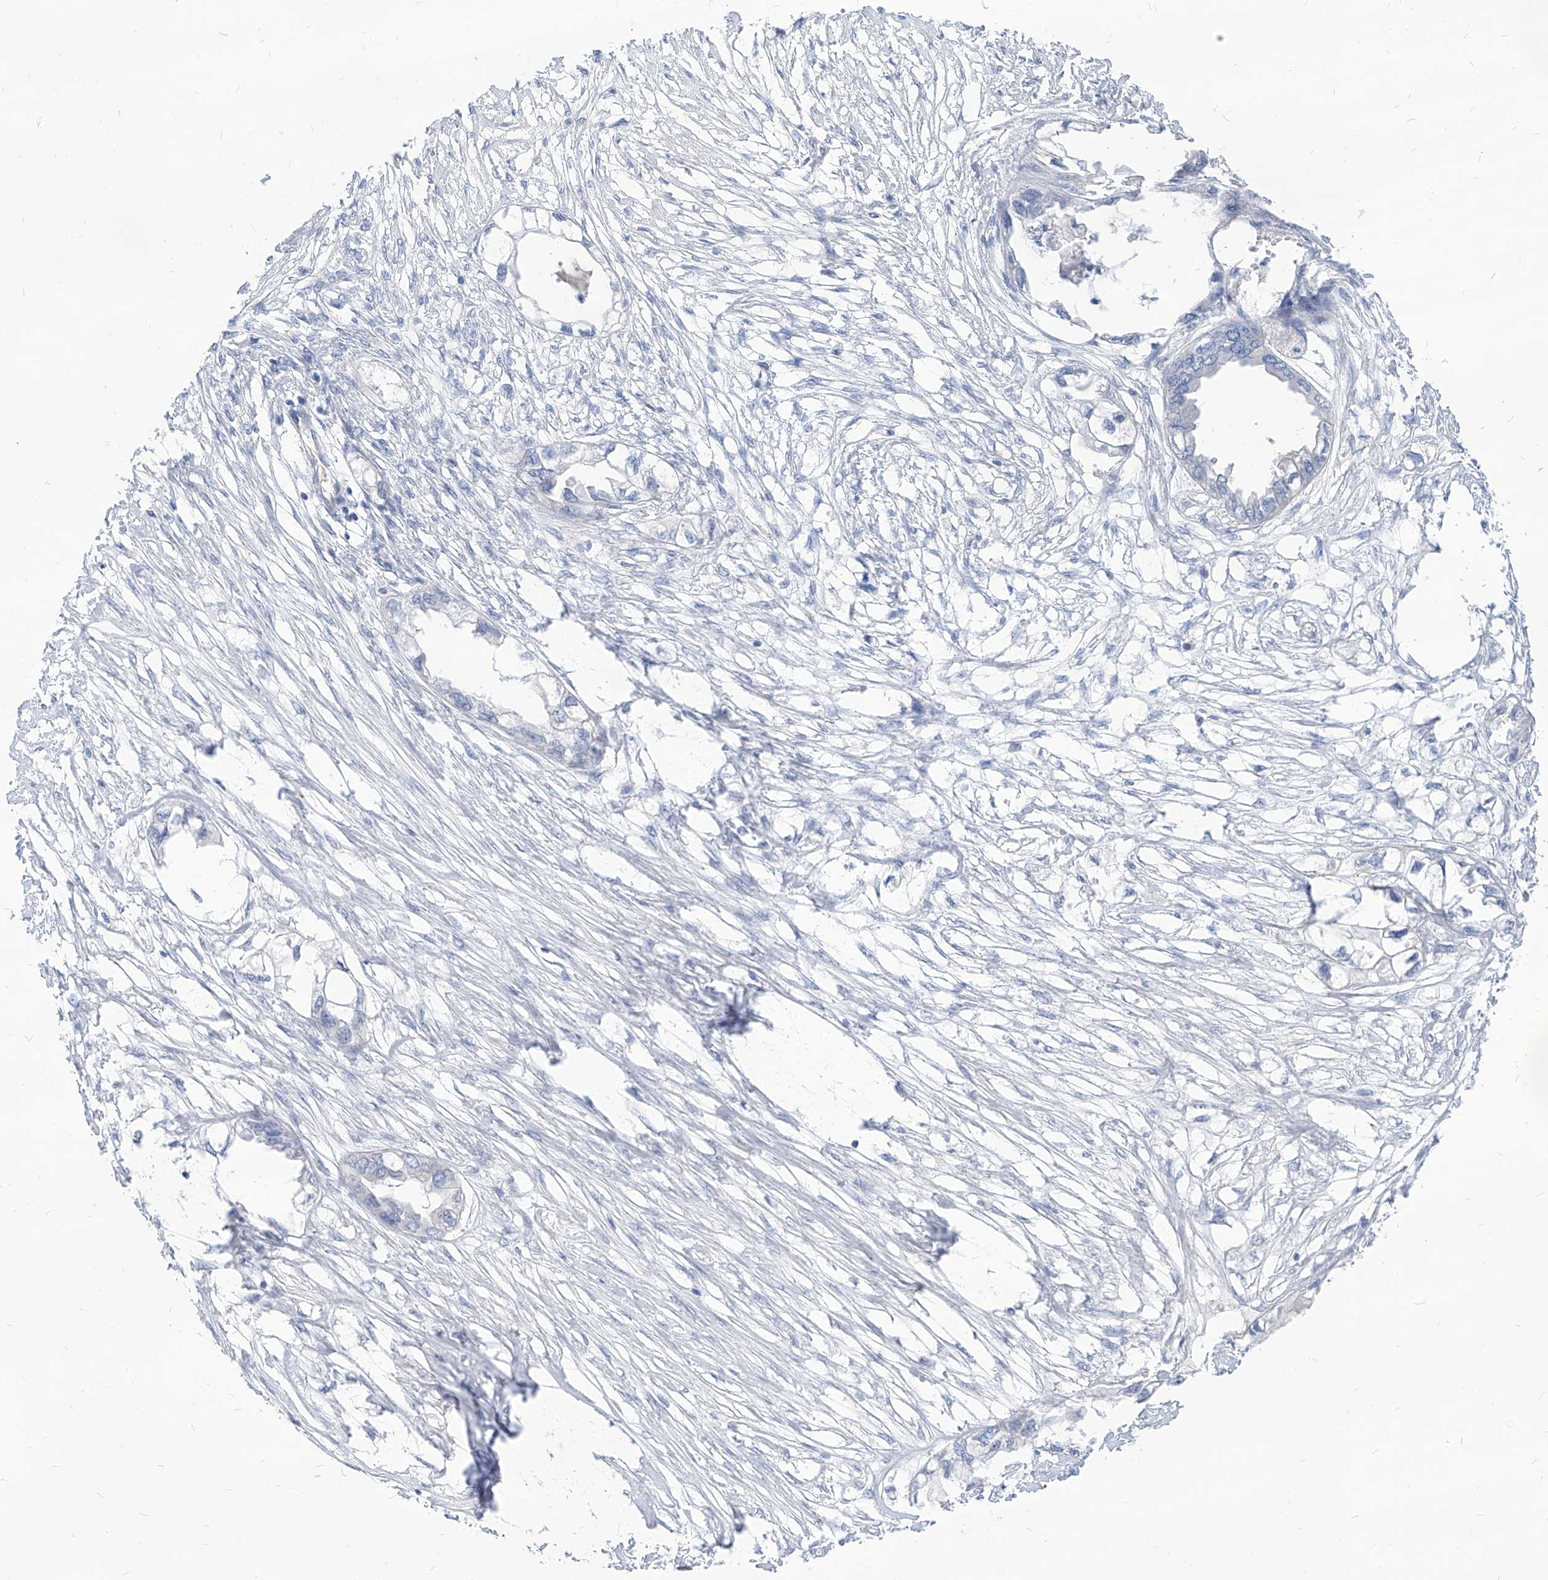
{"staining": {"intensity": "negative", "quantity": "none", "location": "none"}, "tissue": "endometrial cancer", "cell_type": "Tumor cells", "image_type": "cancer", "snomed": [{"axis": "morphology", "description": "Adenocarcinoma, NOS"}, {"axis": "morphology", "description": "Adenocarcinoma, metastatic, NOS"}, {"axis": "topography", "description": "Adipose tissue"}, {"axis": "topography", "description": "Endometrium"}], "caption": "This is an immunohistochemistry (IHC) micrograph of endometrial adenocarcinoma. There is no positivity in tumor cells.", "gene": "AKAP10", "patient": {"sex": "female", "age": 67}}